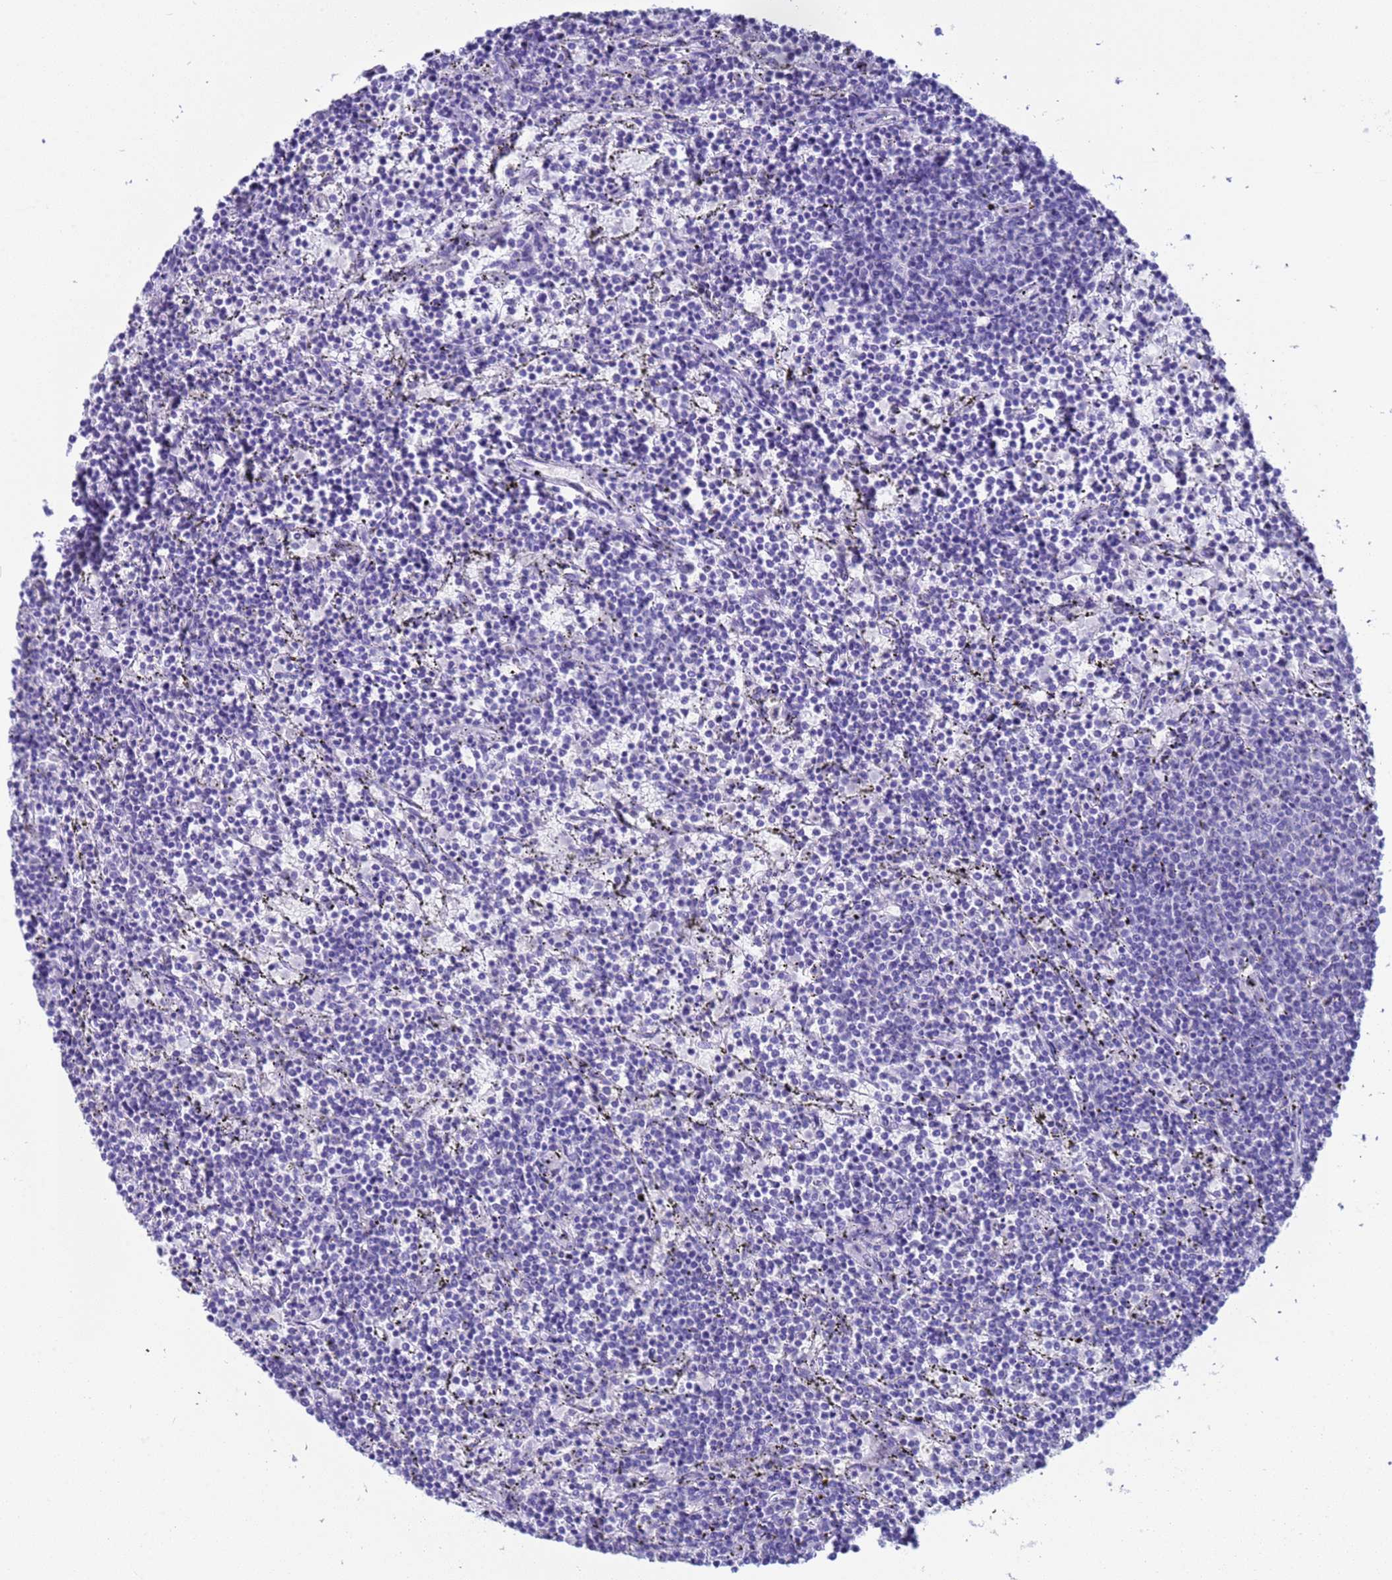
{"staining": {"intensity": "negative", "quantity": "none", "location": "none"}, "tissue": "lymphoma", "cell_type": "Tumor cells", "image_type": "cancer", "snomed": [{"axis": "morphology", "description": "Malignant lymphoma, non-Hodgkin's type, Low grade"}, {"axis": "topography", "description": "Spleen"}], "caption": "This image is of malignant lymphoma, non-Hodgkin's type (low-grade) stained with immunohistochemistry to label a protein in brown with the nuclei are counter-stained blue. There is no positivity in tumor cells.", "gene": "CKM", "patient": {"sex": "female", "age": 50}}